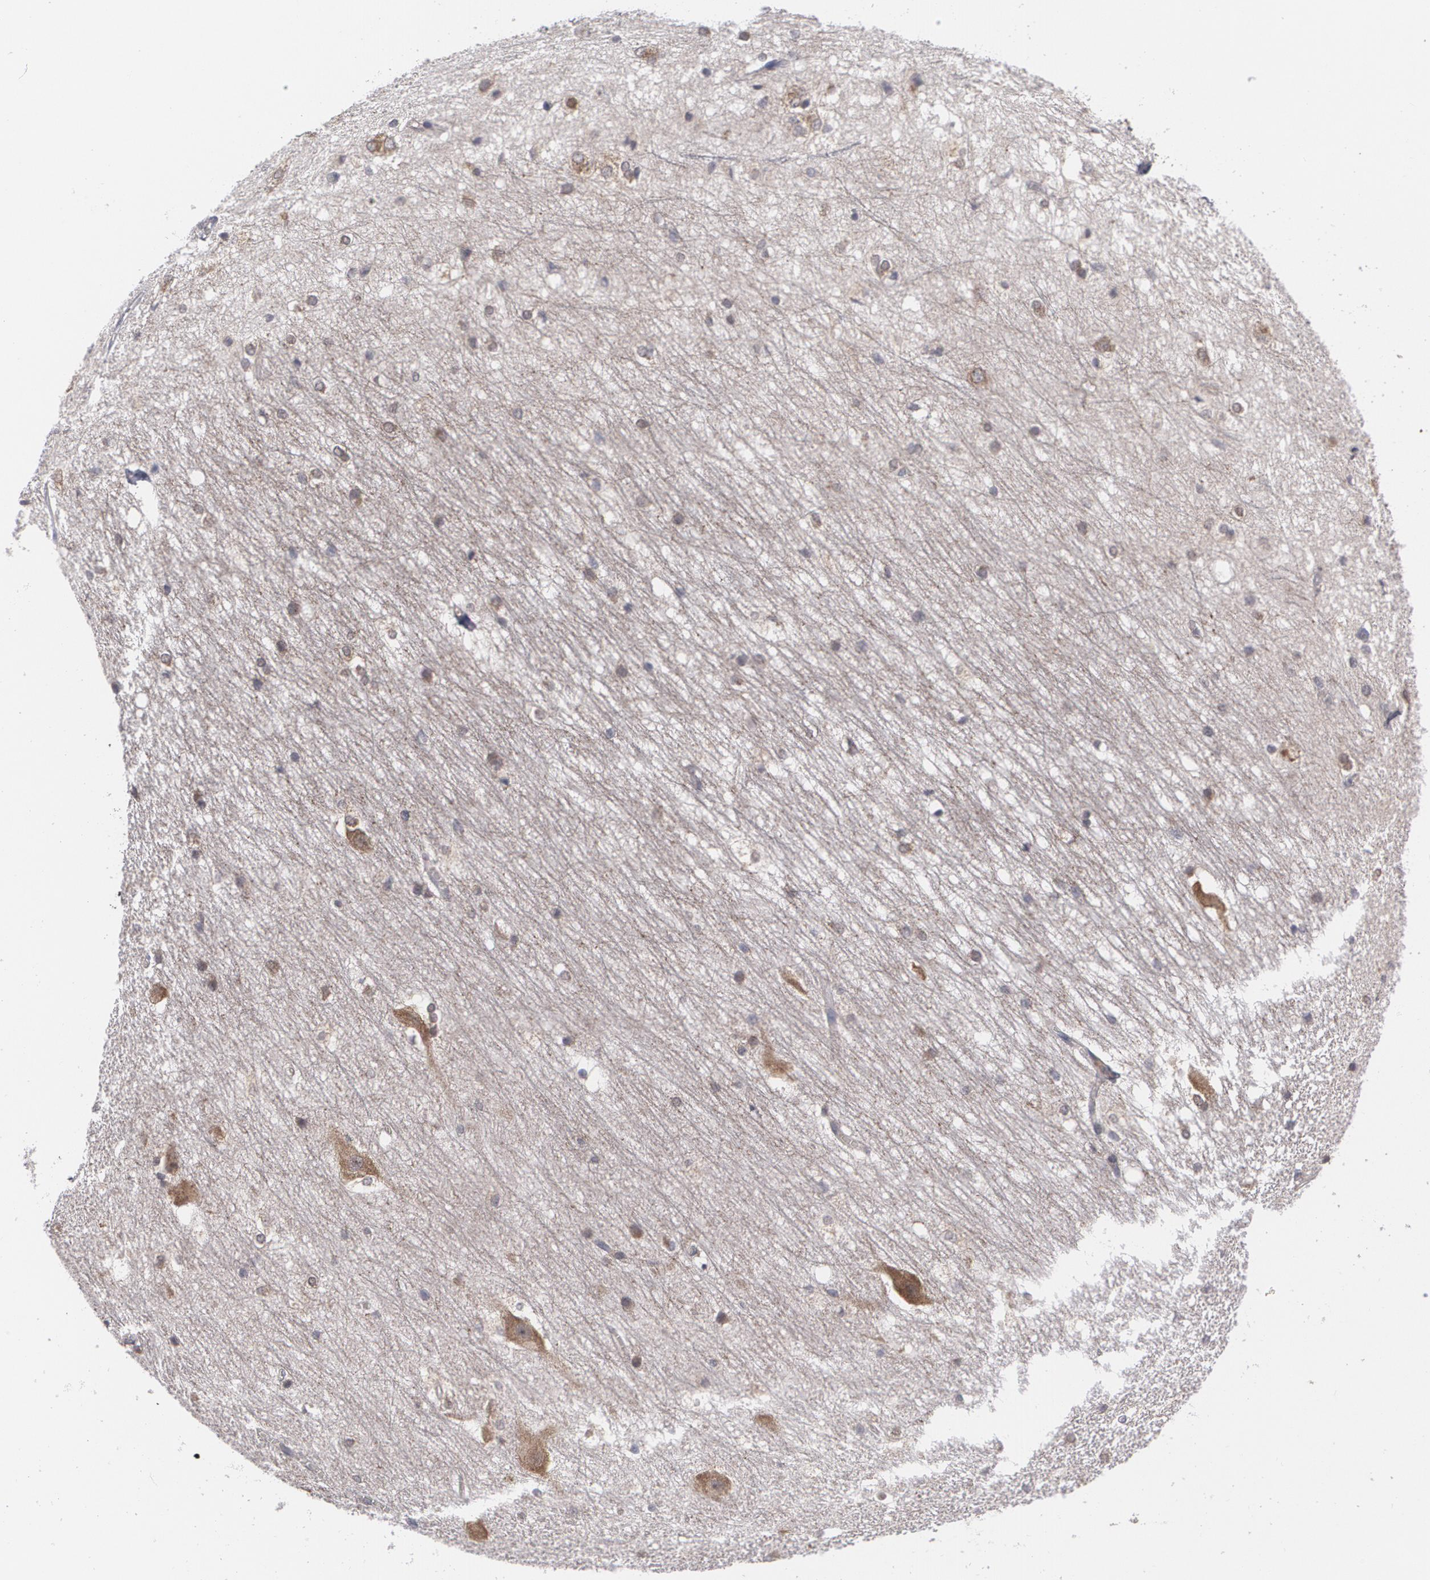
{"staining": {"intensity": "negative", "quantity": "none", "location": "none"}, "tissue": "hippocampus", "cell_type": "Glial cells", "image_type": "normal", "snomed": [{"axis": "morphology", "description": "Normal tissue, NOS"}, {"axis": "topography", "description": "Hippocampus"}], "caption": "Hippocampus was stained to show a protein in brown. There is no significant staining in glial cells. (DAB immunohistochemistry, high magnification).", "gene": "BMP6", "patient": {"sex": "female", "age": 19}}